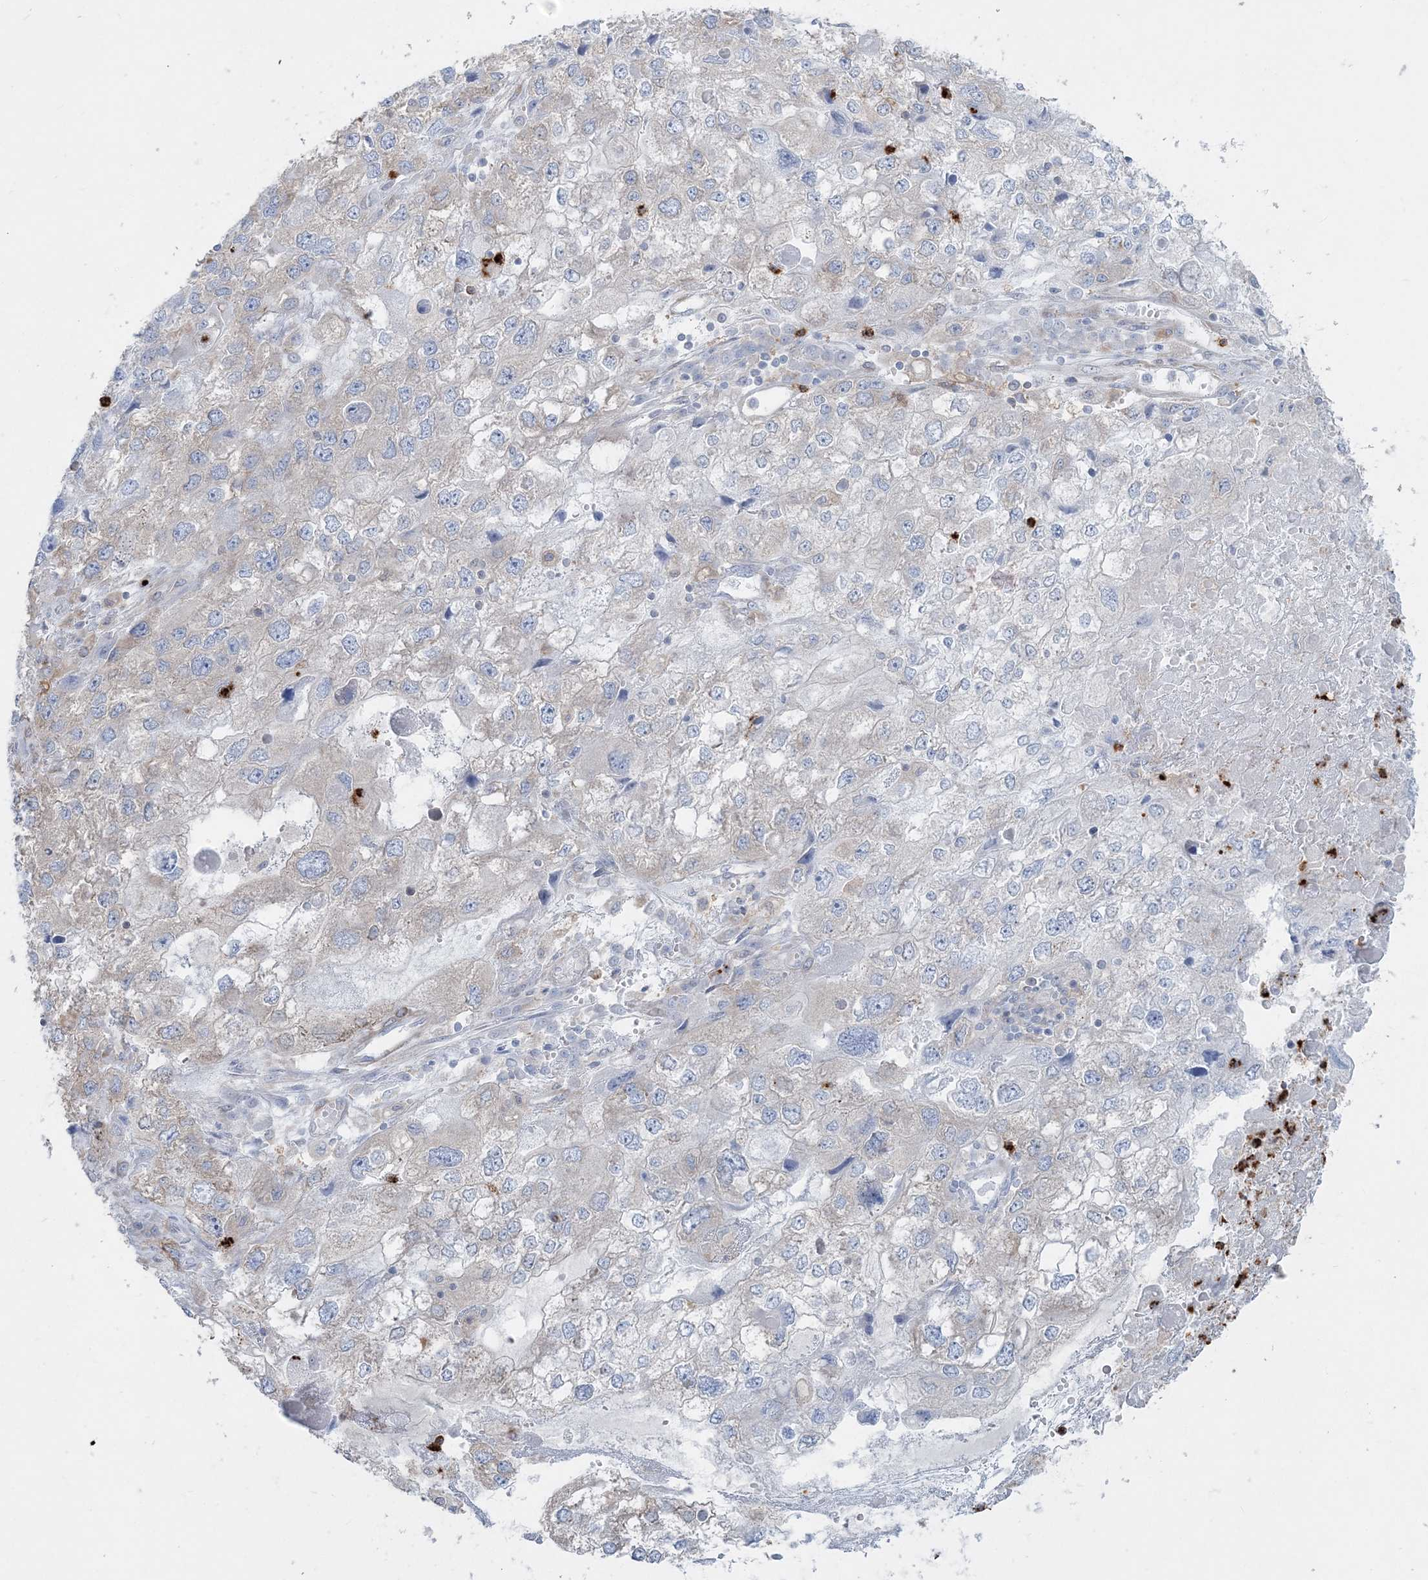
{"staining": {"intensity": "negative", "quantity": "none", "location": "none"}, "tissue": "endometrial cancer", "cell_type": "Tumor cells", "image_type": "cancer", "snomed": [{"axis": "morphology", "description": "Adenocarcinoma, NOS"}, {"axis": "topography", "description": "Endometrium"}], "caption": "Immunohistochemical staining of human endometrial cancer shows no significant positivity in tumor cells.", "gene": "CCNJ", "patient": {"sex": "female", "age": 49}}